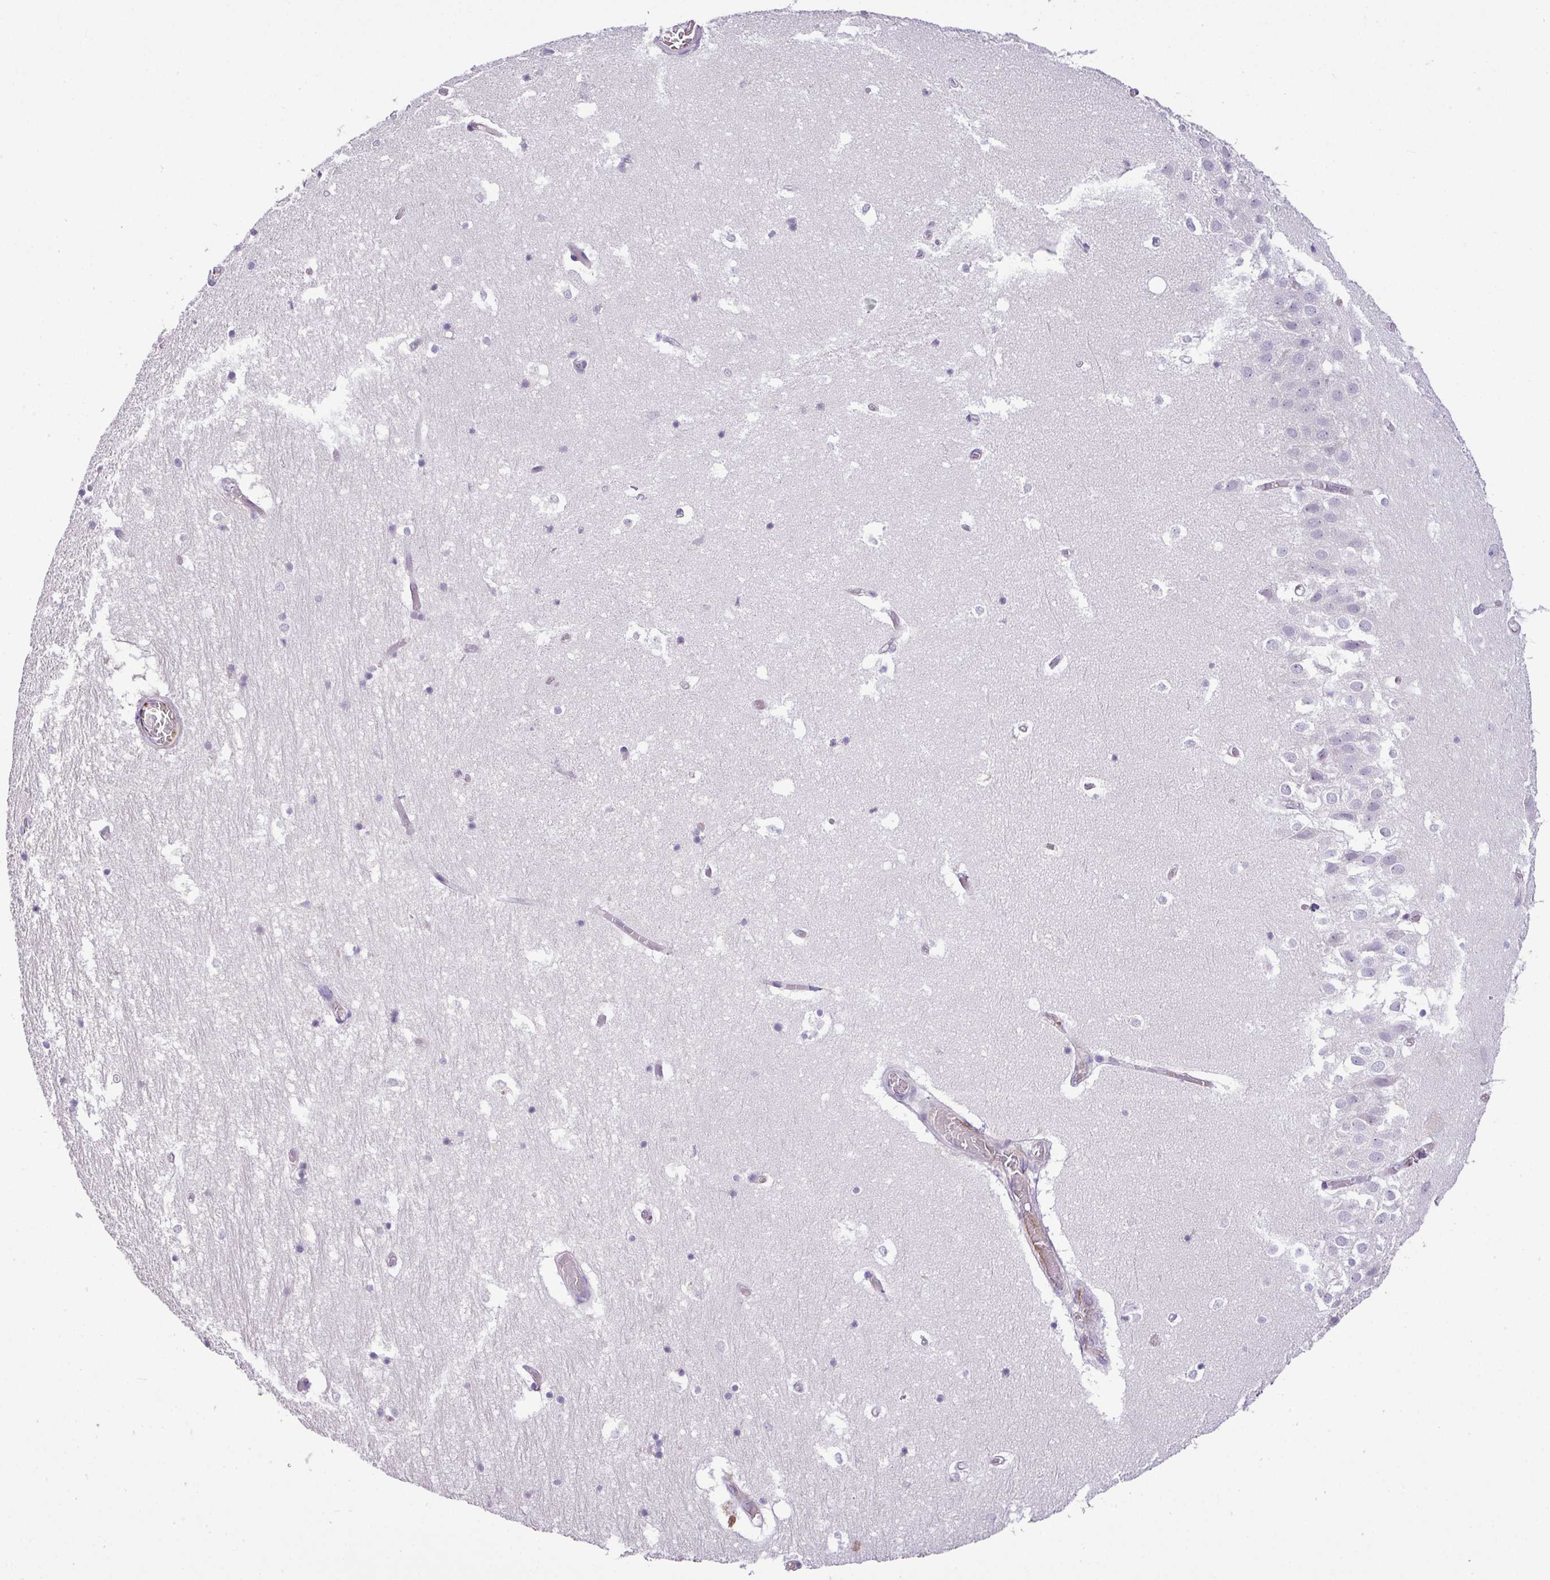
{"staining": {"intensity": "negative", "quantity": "none", "location": "none"}, "tissue": "hippocampus", "cell_type": "Glial cells", "image_type": "normal", "snomed": [{"axis": "morphology", "description": "Normal tissue, NOS"}, {"axis": "topography", "description": "Hippocampus"}], "caption": "Protein analysis of normal hippocampus exhibits no significant positivity in glial cells.", "gene": "ENSG00000273748", "patient": {"sex": "female", "age": 52}}